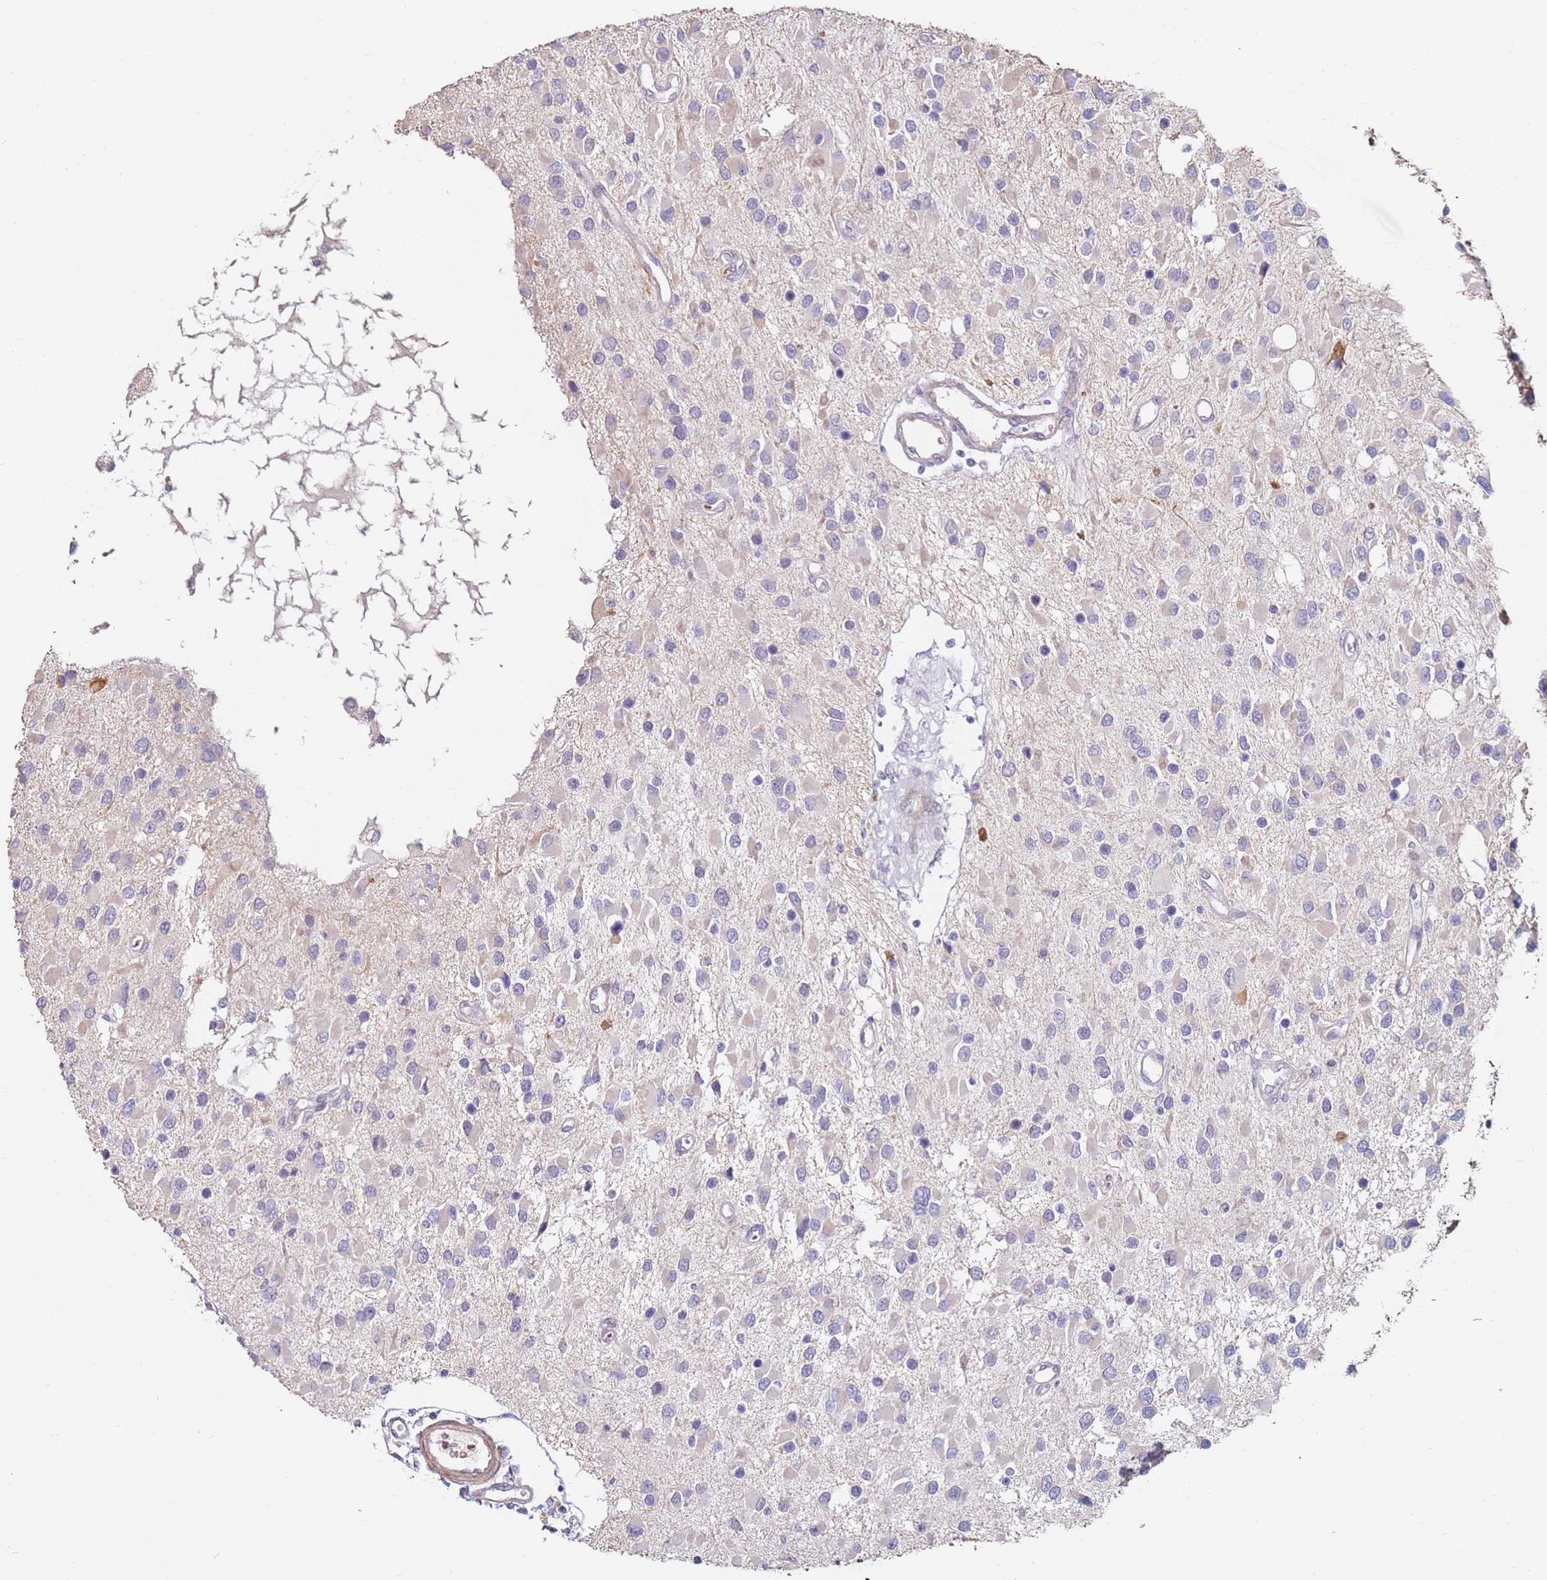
{"staining": {"intensity": "negative", "quantity": "none", "location": "none"}, "tissue": "glioma", "cell_type": "Tumor cells", "image_type": "cancer", "snomed": [{"axis": "morphology", "description": "Glioma, malignant, High grade"}, {"axis": "topography", "description": "Brain"}], "caption": "The IHC image has no significant expression in tumor cells of malignant glioma (high-grade) tissue.", "gene": "RARS2", "patient": {"sex": "male", "age": 53}}